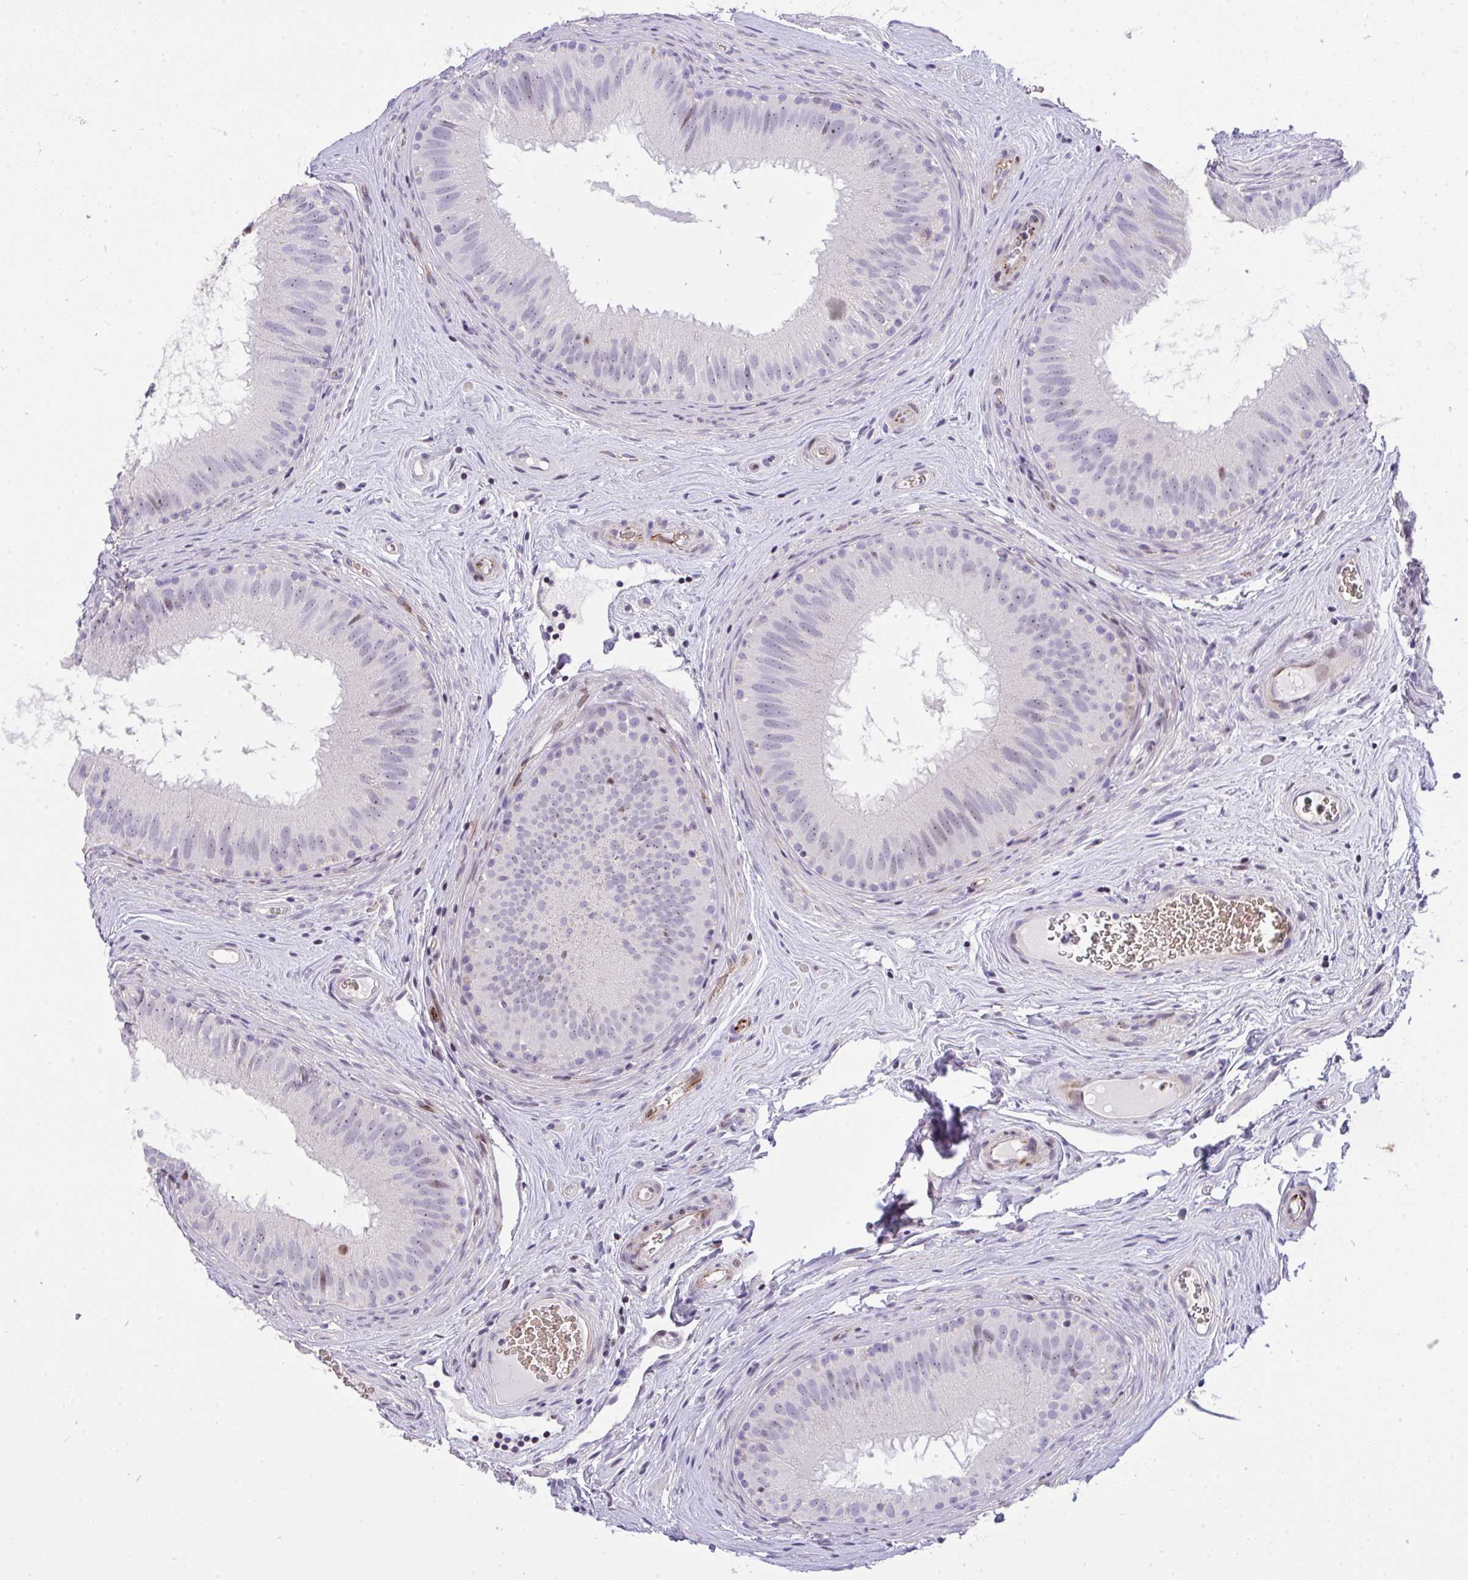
{"staining": {"intensity": "weak", "quantity": "<25%", "location": "nuclear"}, "tissue": "epididymis", "cell_type": "Glandular cells", "image_type": "normal", "snomed": [{"axis": "morphology", "description": "Normal tissue, NOS"}, {"axis": "topography", "description": "Epididymis"}], "caption": "Micrograph shows no protein positivity in glandular cells of unremarkable epididymis.", "gene": "PLPPR3", "patient": {"sex": "male", "age": 44}}